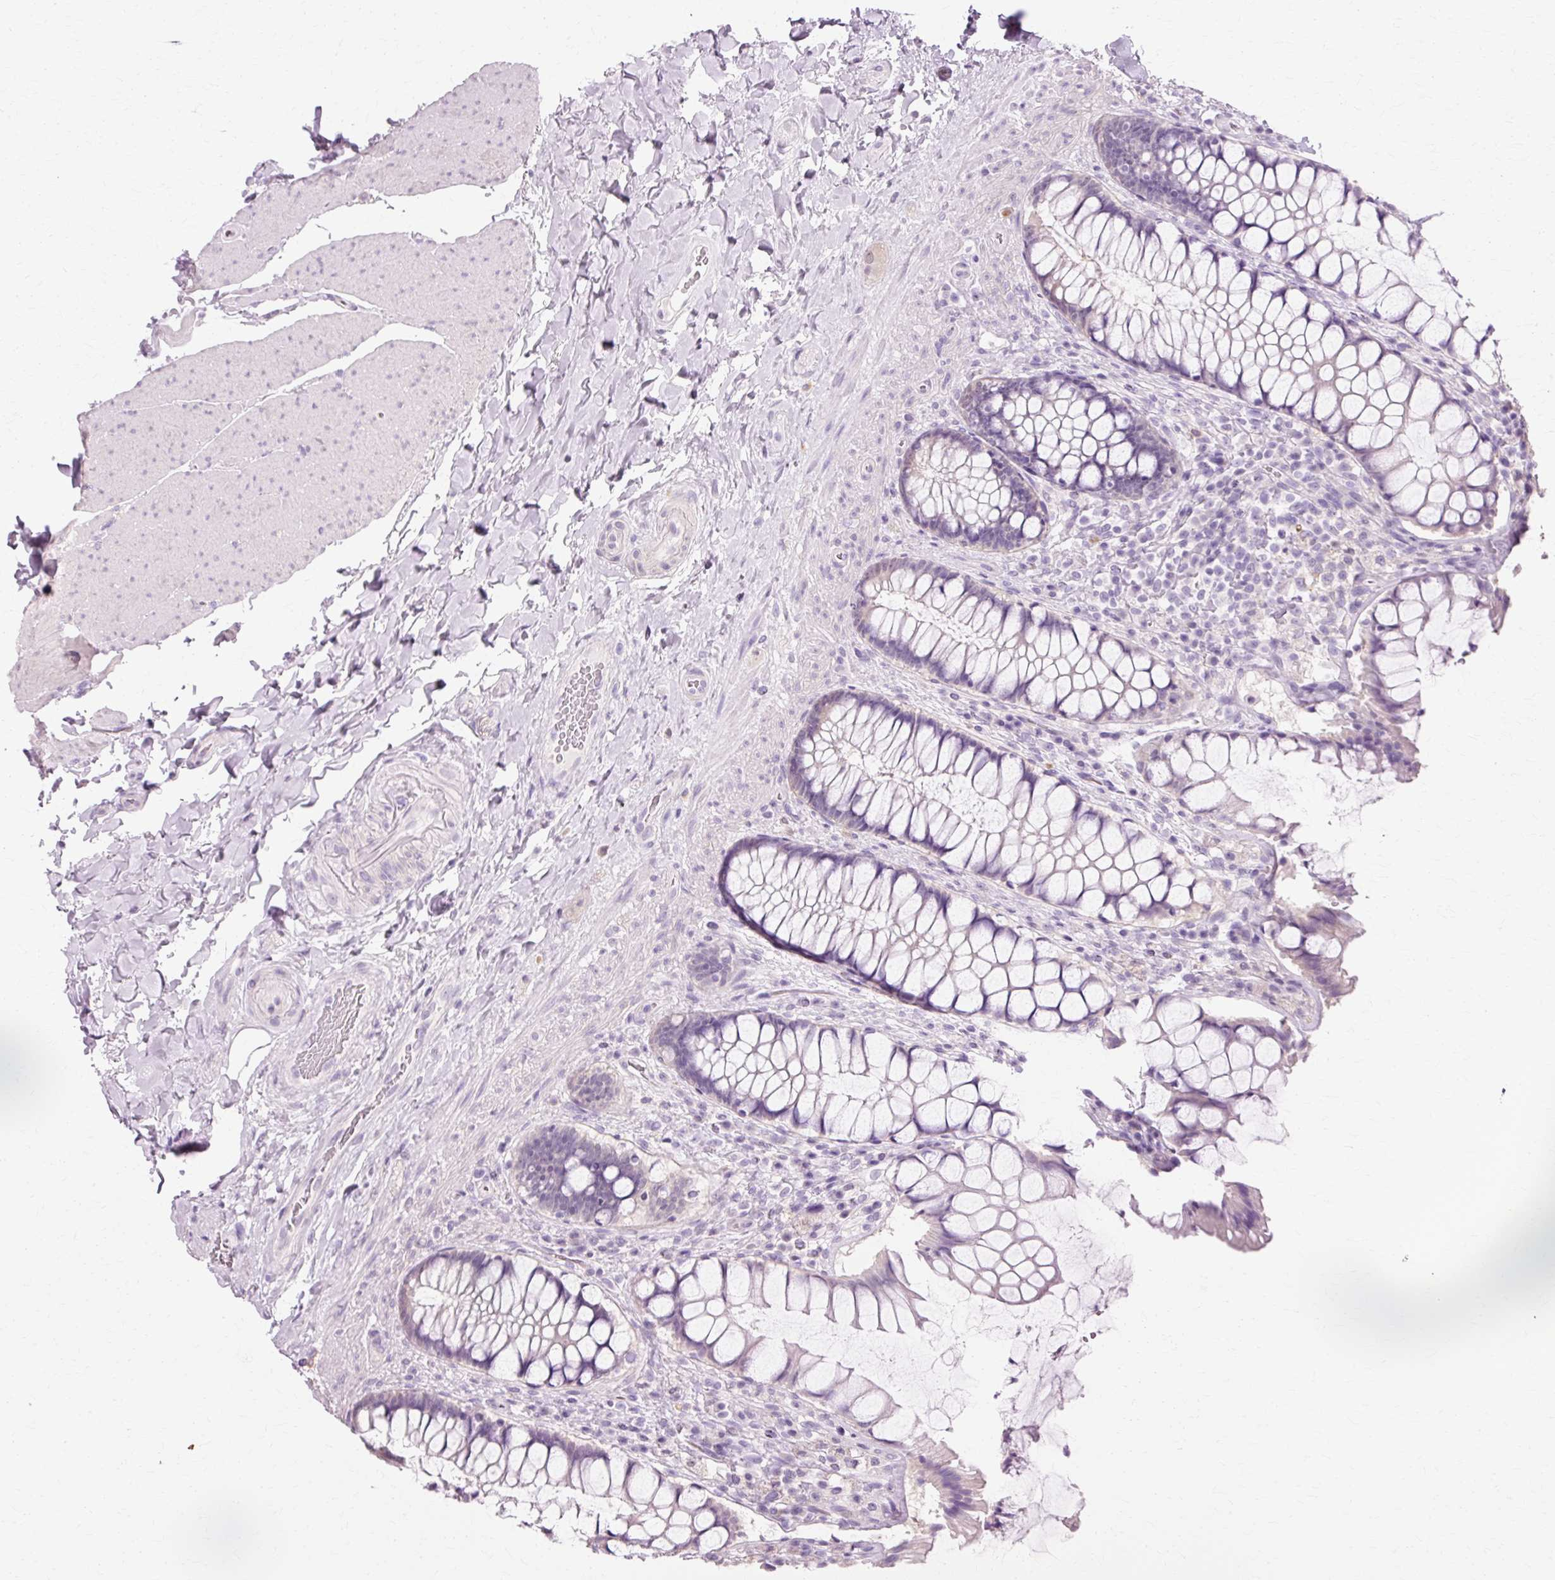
{"staining": {"intensity": "weak", "quantity": "<25%", "location": "cytoplasmic/membranous"}, "tissue": "rectum", "cell_type": "Glandular cells", "image_type": "normal", "snomed": [{"axis": "morphology", "description": "Normal tissue, NOS"}, {"axis": "topography", "description": "Rectum"}], "caption": "Glandular cells are negative for brown protein staining in benign rectum. (DAB (3,3'-diaminobenzidine) immunohistochemistry with hematoxylin counter stain).", "gene": "VN1R2", "patient": {"sex": "female", "age": 58}}